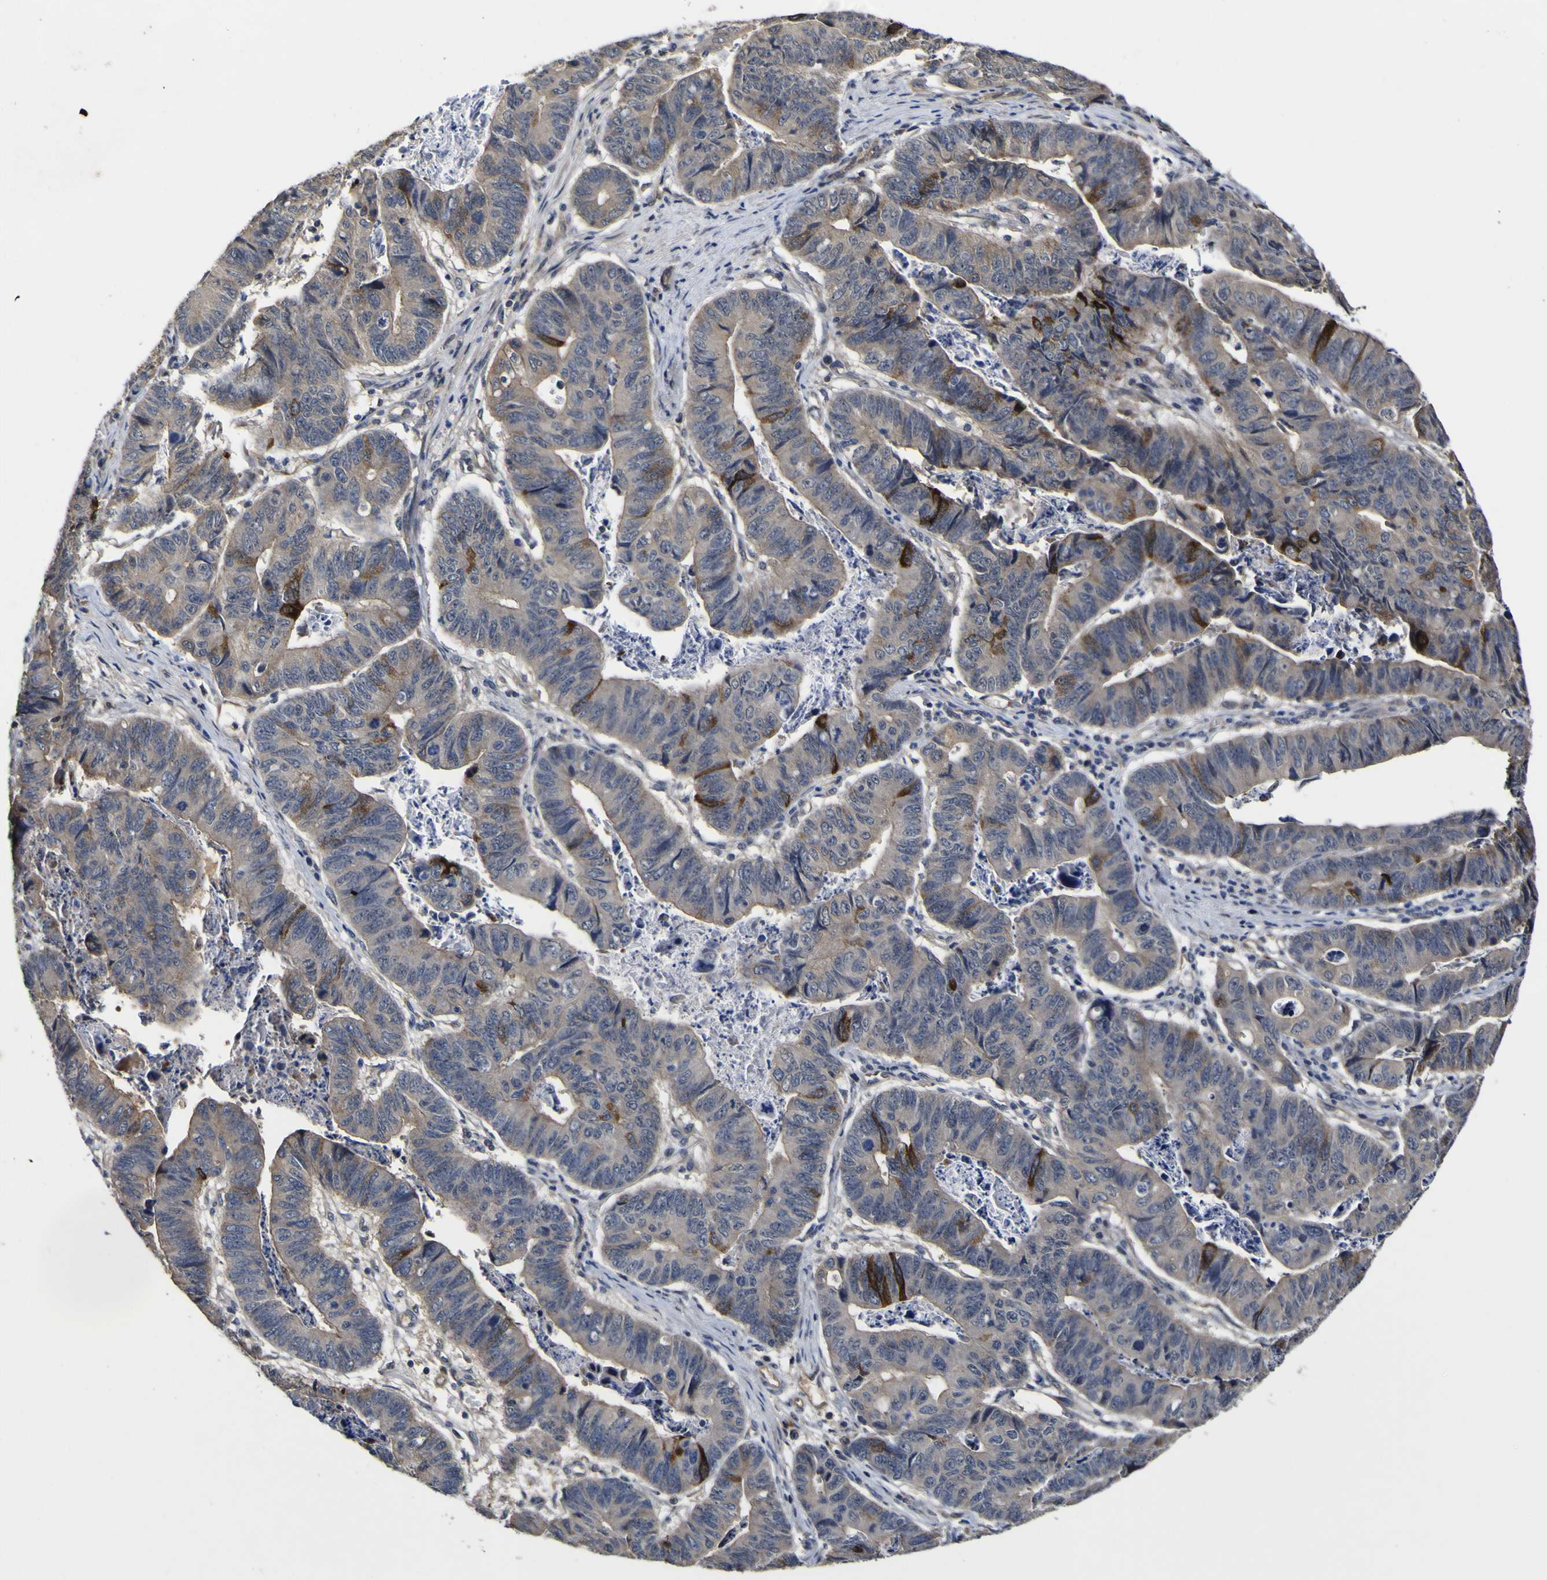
{"staining": {"intensity": "strong", "quantity": "<25%", "location": "cytoplasmic/membranous"}, "tissue": "stomach cancer", "cell_type": "Tumor cells", "image_type": "cancer", "snomed": [{"axis": "morphology", "description": "Adenocarcinoma, NOS"}, {"axis": "topography", "description": "Stomach, lower"}], "caption": "Immunohistochemical staining of adenocarcinoma (stomach) displays medium levels of strong cytoplasmic/membranous staining in about <25% of tumor cells.", "gene": "CCL2", "patient": {"sex": "male", "age": 77}}